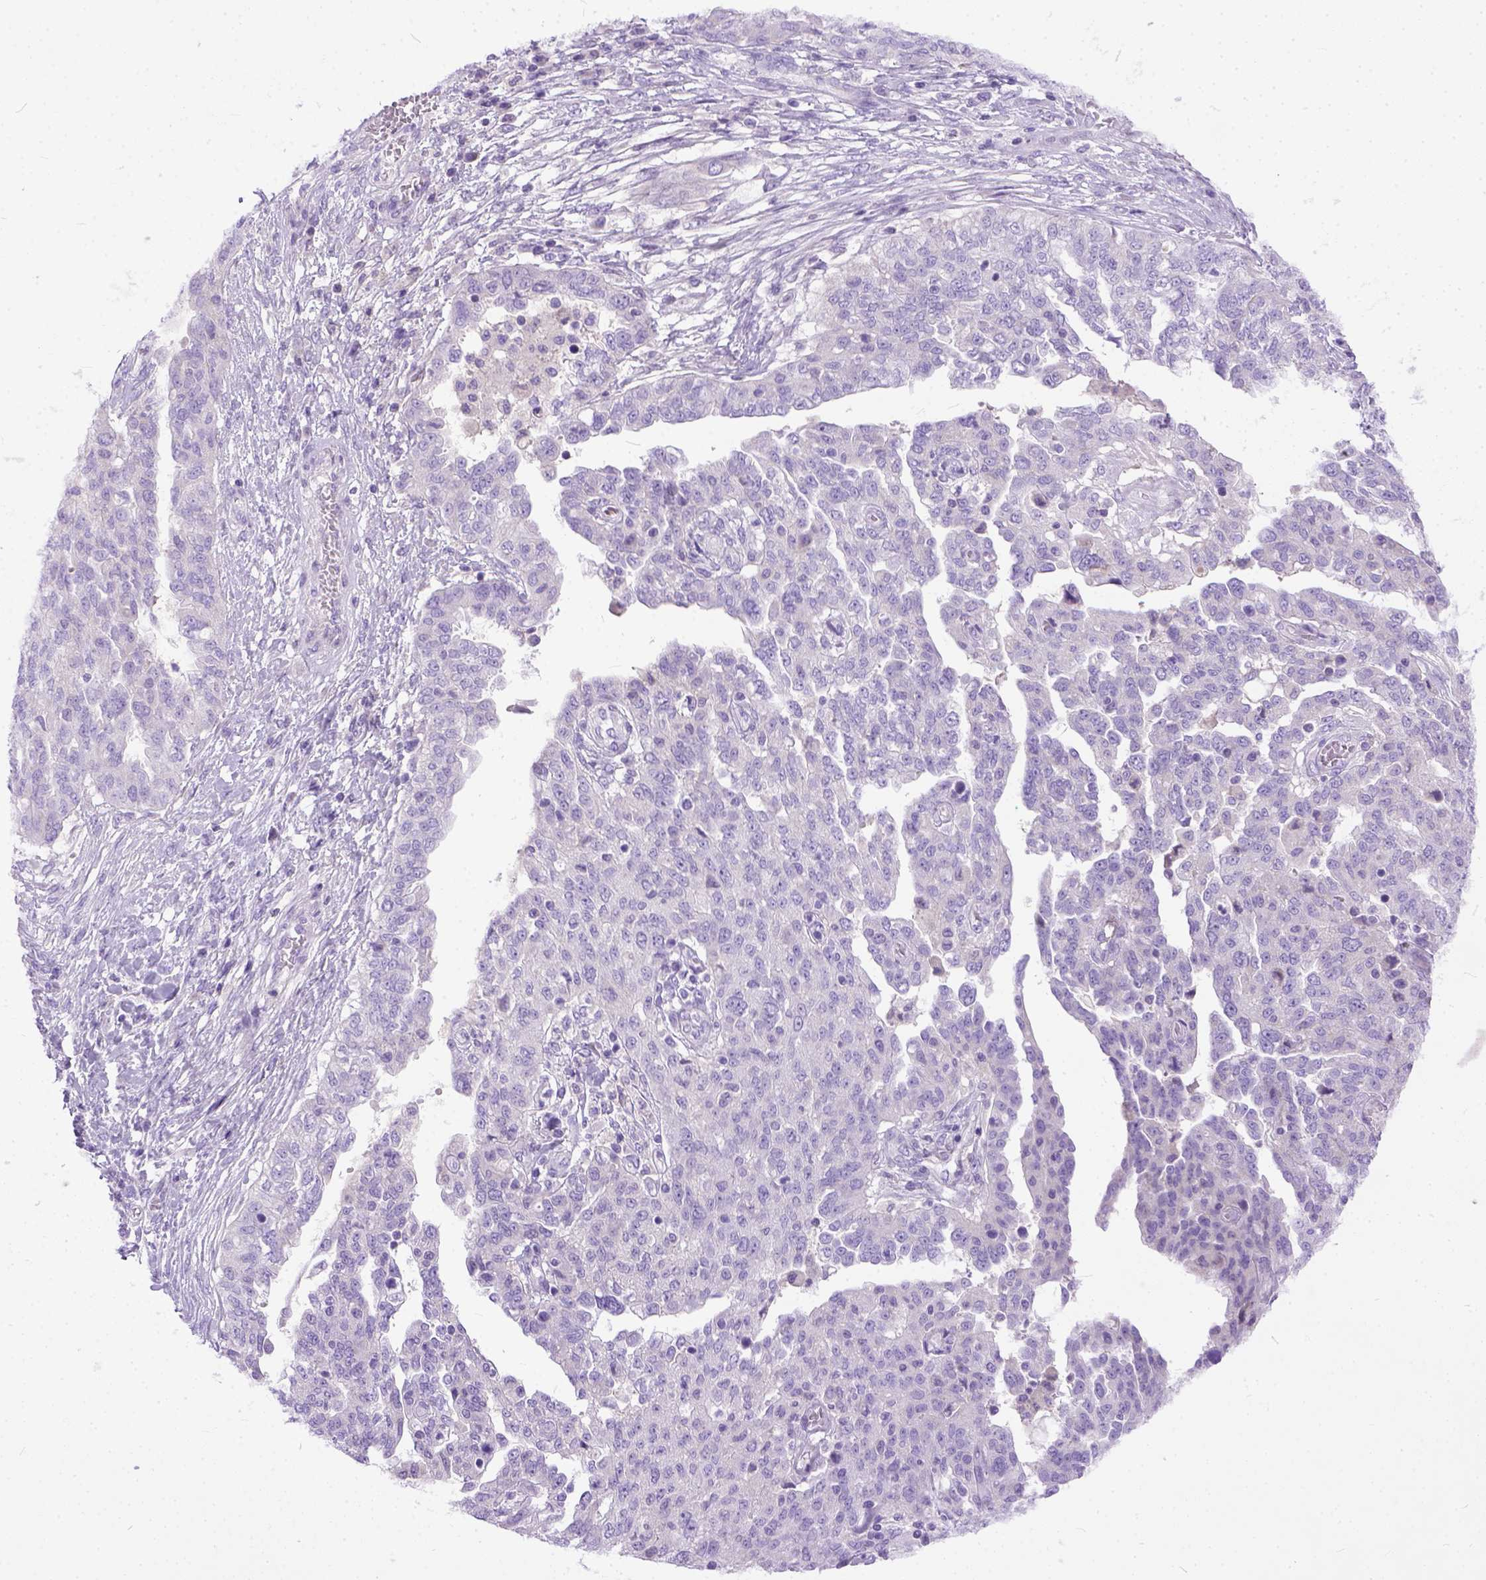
{"staining": {"intensity": "negative", "quantity": "none", "location": "none"}, "tissue": "ovarian cancer", "cell_type": "Tumor cells", "image_type": "cancer", "snomed": [{"axis": "morphology", "description": "Cystadenocarcinoma, serous, NOS"}, {"axis": "topography", "description": "Ovary"}], "caption": "Tumor cells are negative for brown protein staining in ovarian cancer.", "gene": "PLK5", "patient": {"sex": "female", "age": 67}}